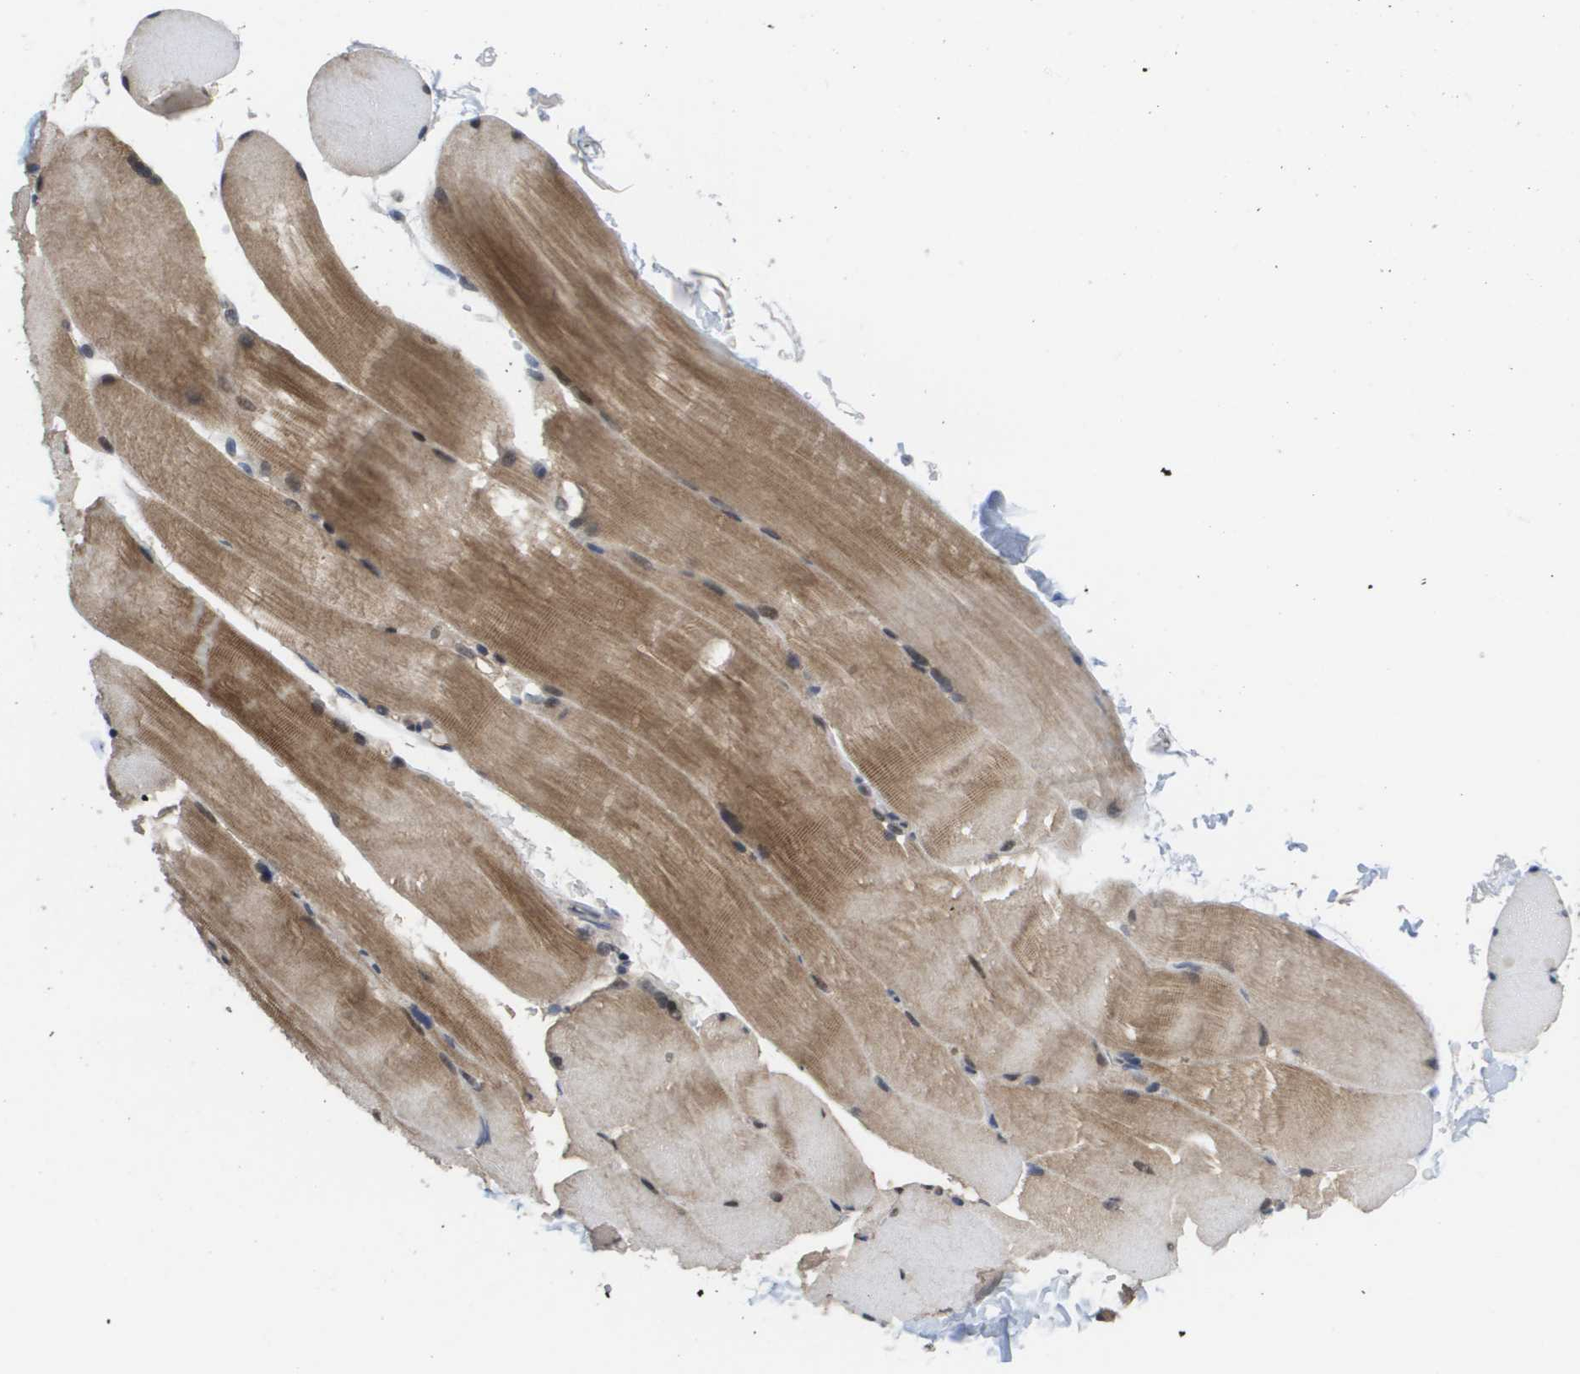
{"staining": {"intensity": "moderate", "quantity": "25%-75%", "location": "cytoplasmic/membranous,nuclear"}, "tissue": "skeletal muscle", "cell_type": "Myocytes", "image_type": "normal", "snomed": [{"axis": "morphology", "description": "Normal tissue, NOS"}, {"axis": "topography", "description": "Skin"}, {"axis": "topography", "description": "Skeletal muscle"}], "caption": "Moderate cytoplasmic/membranous,nuclear staining for a protein is identified in about 25%-75% of myocytes of unremarkable skeletal muscle using immunohistochemistry.", "gene": "AMBRA1", "patient": {"sex": "male", "age": 83}}